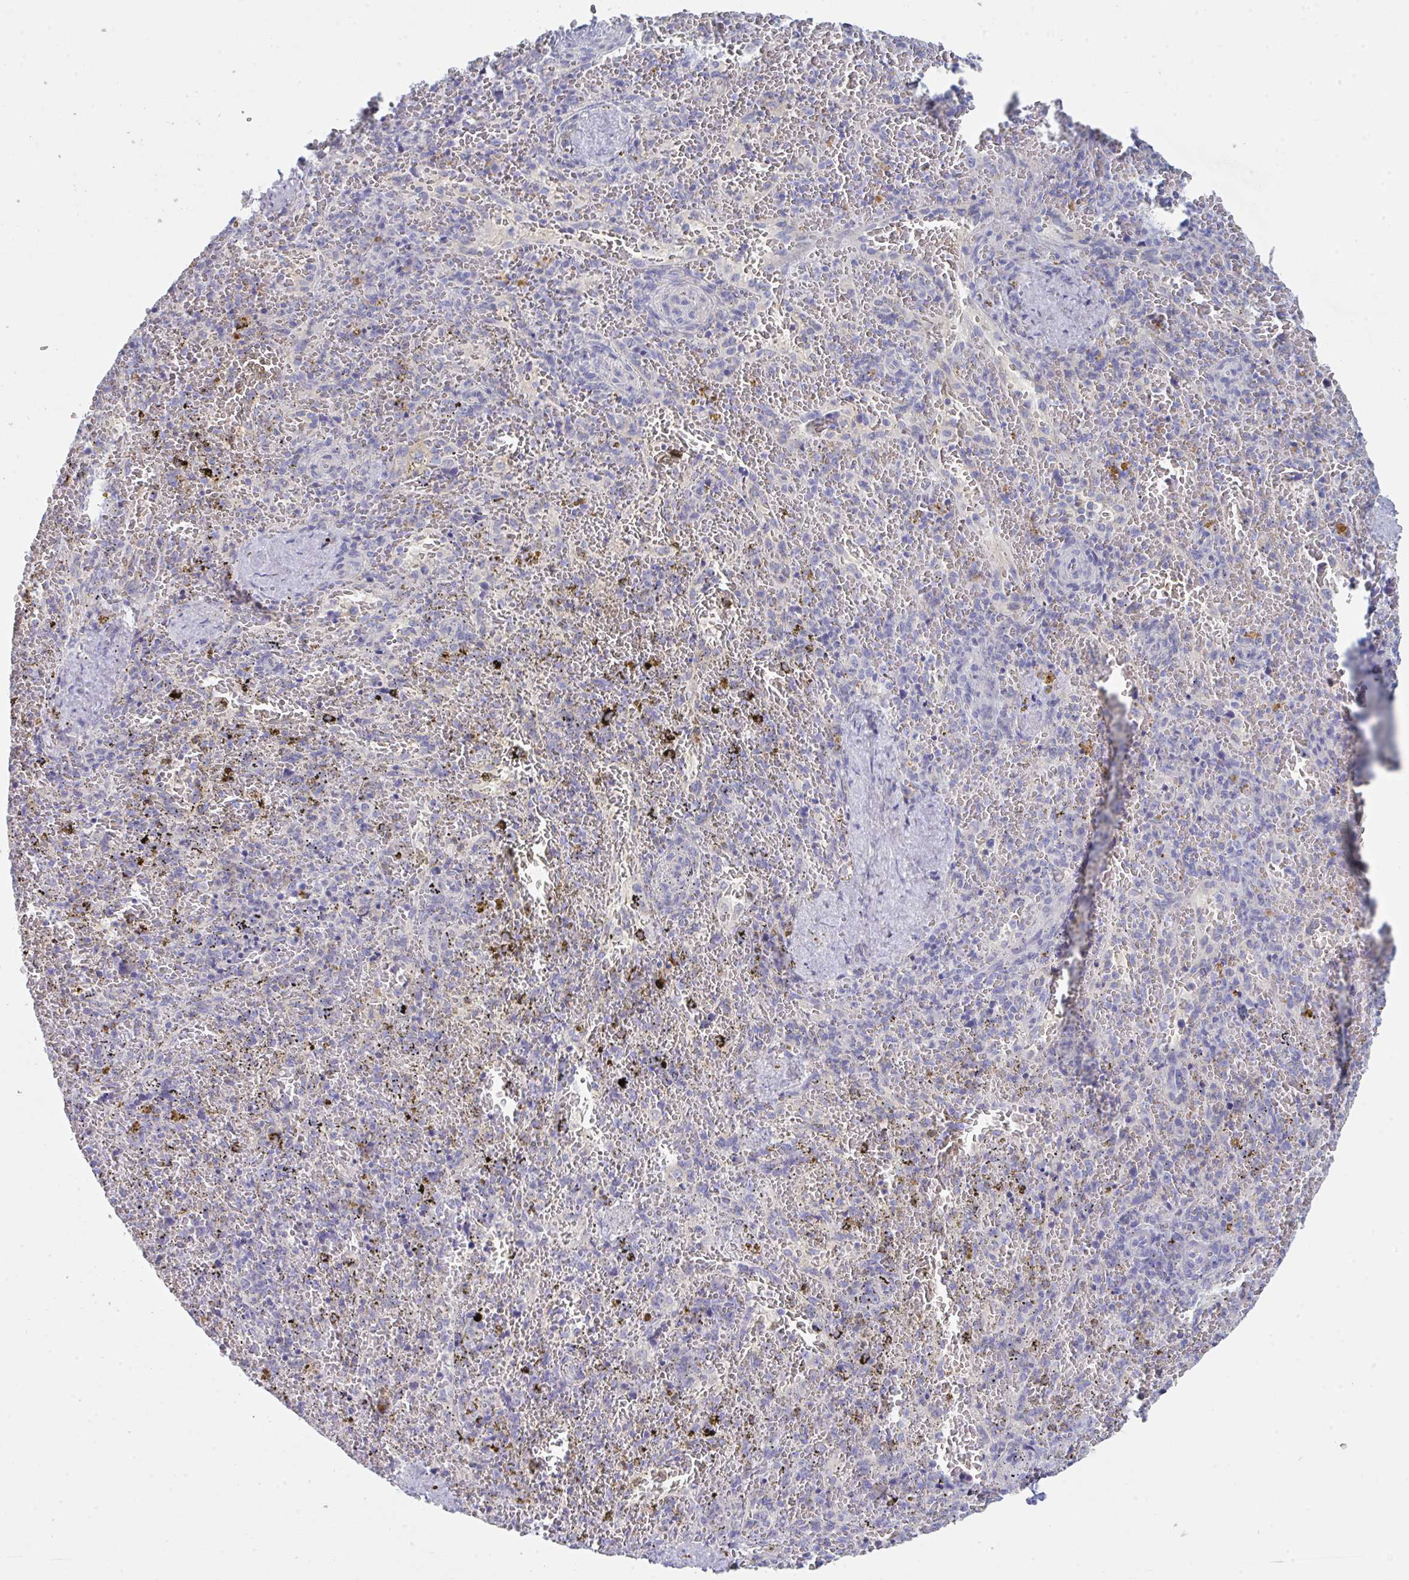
{"staining": {"intensity": "negative", "quantity": "none", "location": "none"}, "tissue": "spleen", "cell_type": "Cells in red pulp", "image_type": "normal", "snomed": [{"axis": "morphology", "description": "Normal tissue, NOS"}, {"axis": "topography", "description": "Spleen"}], "caption": "IHC photomicrograph of benign spleen stained for a protein (brown), which exhibits no expression in cells in red pulp. (Stains: DAB (3,3'-diaminobenzidine) immunohistochemistry (IHC) with hematoxylin counter stain, Microscopy: brightfield microscopy at high magnification).", "gene": "HGFAC", "patient": {"sex": "female", "age": 50}}